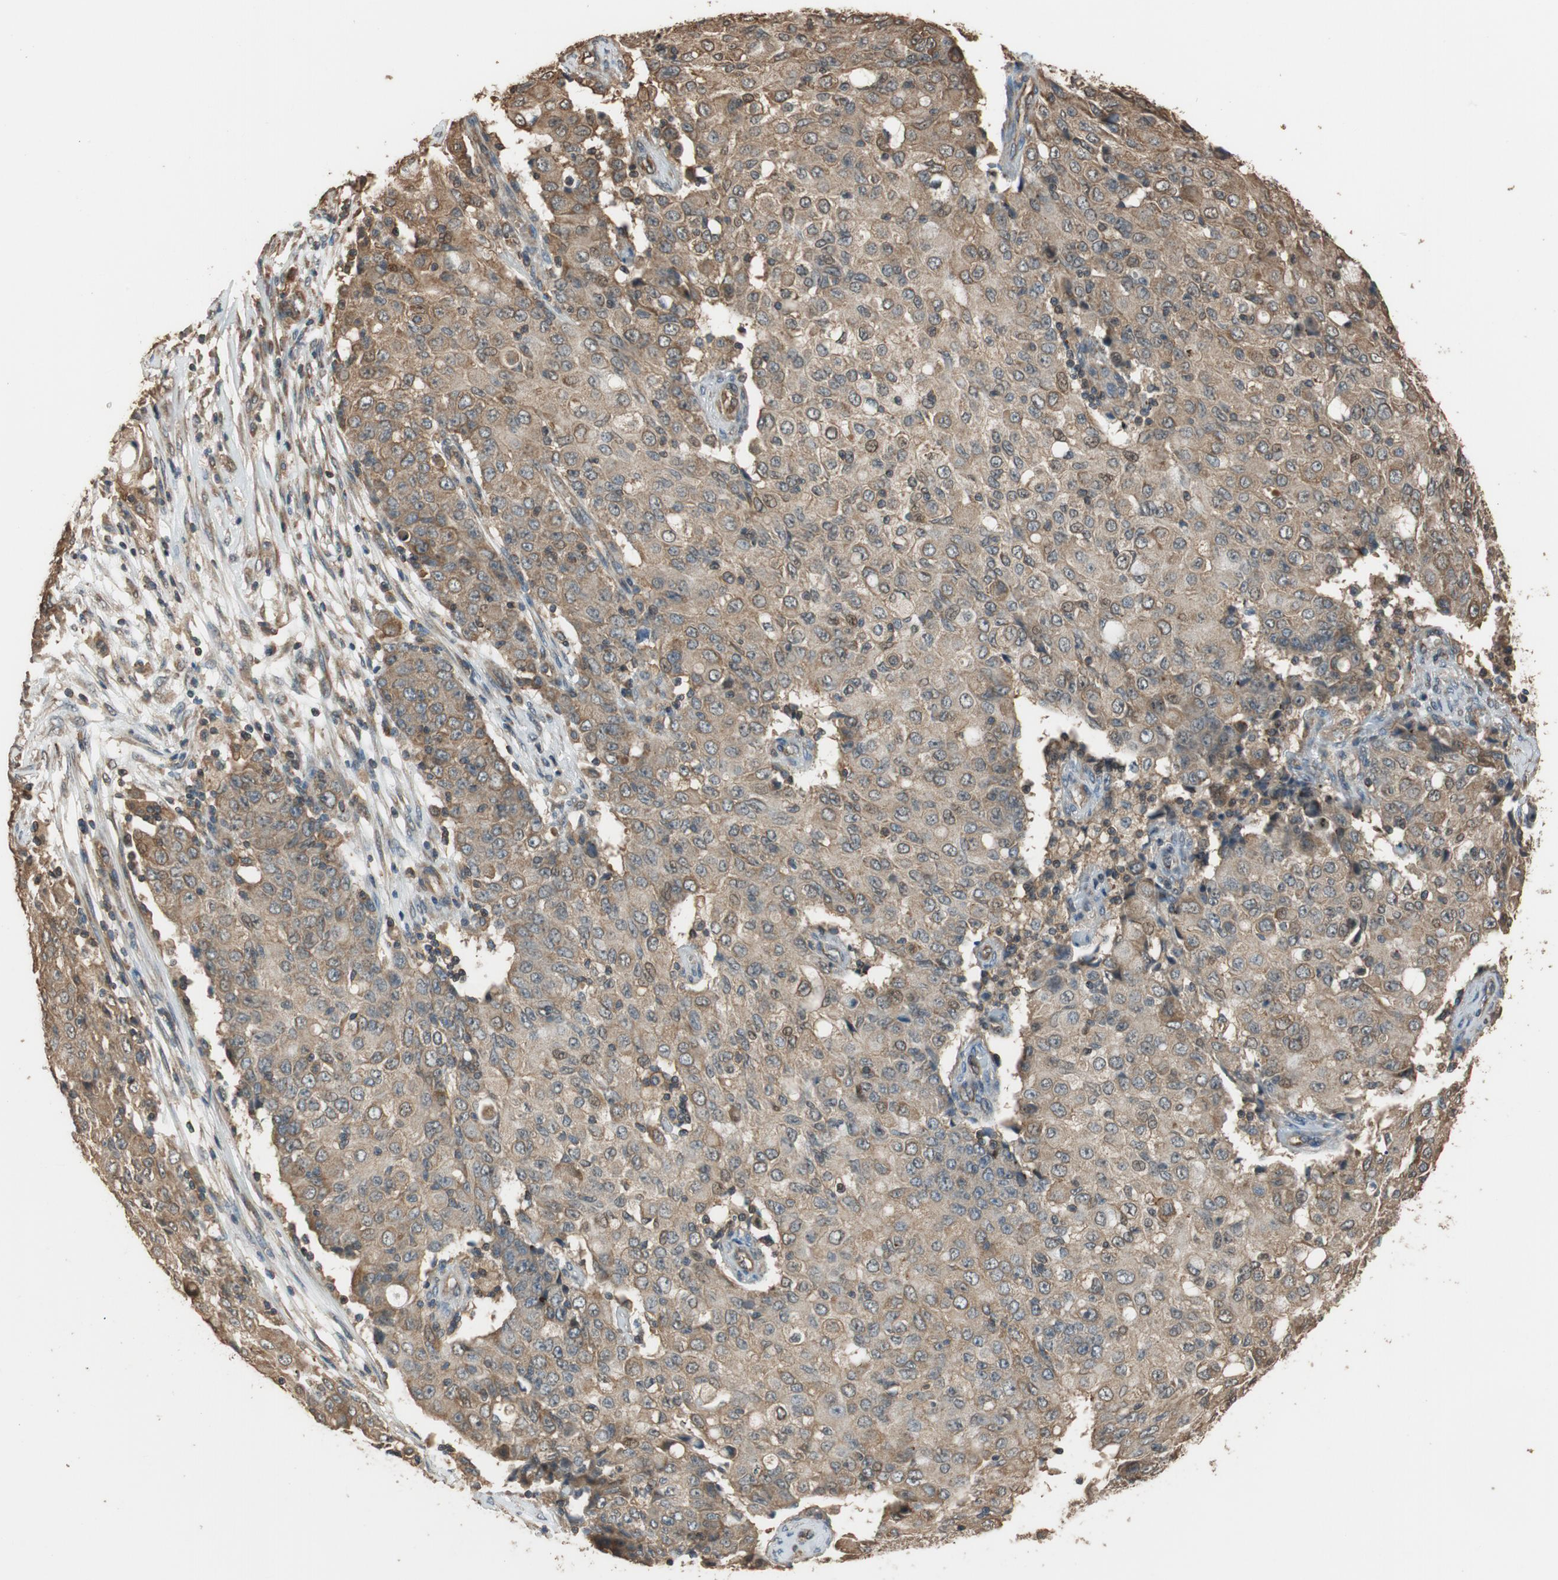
{"staining": {"intensity": "moderate", "quantity": ">75%", "location": "cytoplasmic/membranous"}, "tissue": "ovarian cancer", "cell_type": "Tumor cells", "image_type": "cancer", "snomed": [{"axis": "morphology", "description": "Carcinoma, endometroid"}, {"axis": "topography", "description": "Ovary"}], "caption": "The immunohistochemical stain shows moderate cytoplasmic/membranous staining in tumor cells of ovarian cancer tissue. The staining is performed using DAB (3,3'-diaminobenzidine) brown chromogen to label protein expression. The nuclei are counter-stained blue using hematoxylin.", "gene": "MST1R", "patient": {"sex": "female", "age": 42}}